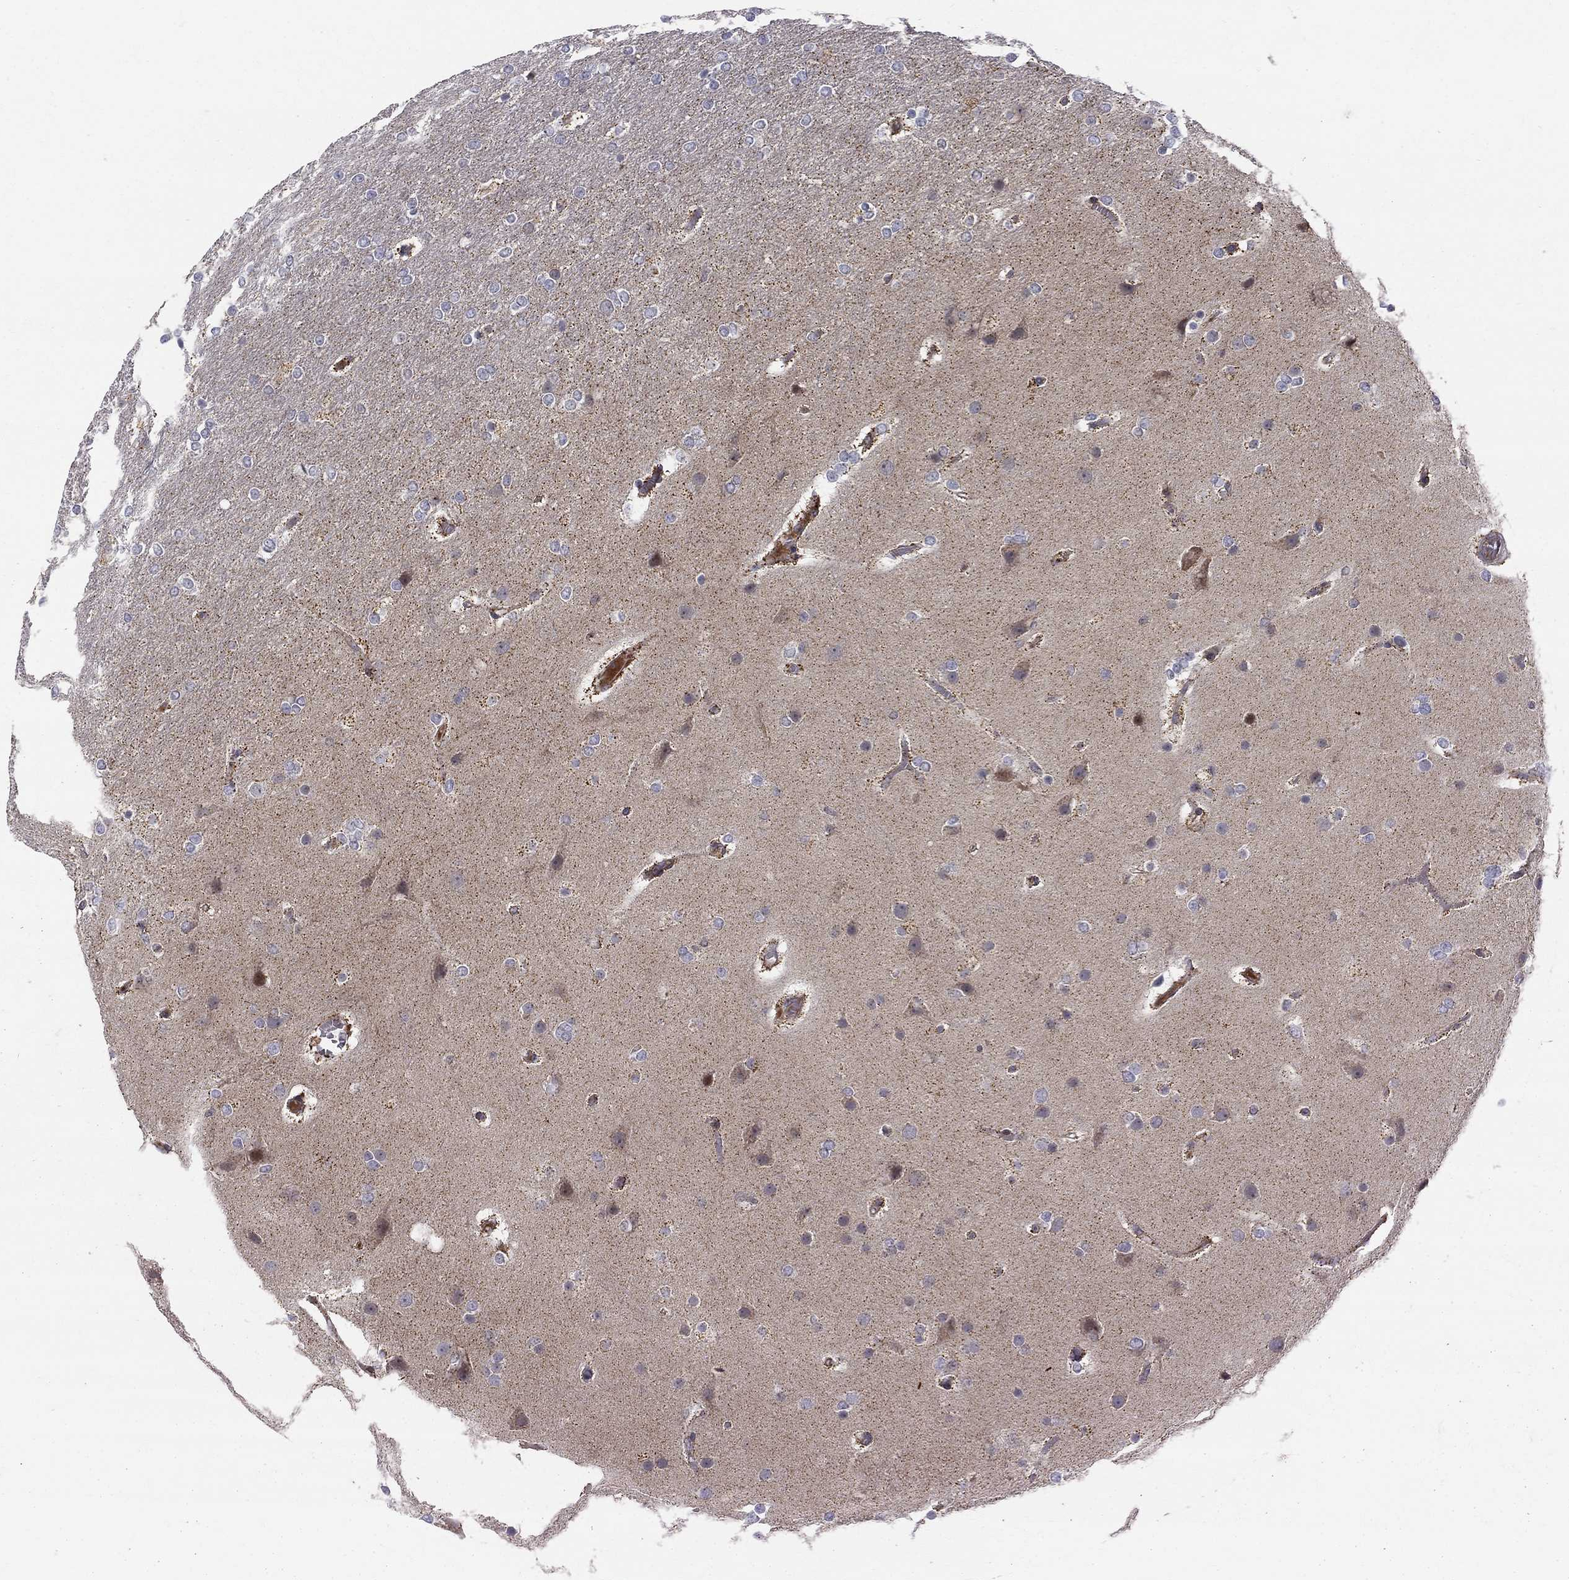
{"staining": {"intensity": "negative", "quantity": "none", "location": "none"}, "tissue": "glioma", "cell_type": "Tumor cells", "image_type": "cancer", "snomed": [{"axis": "morphology", "description": "Glioma, malignant, High grade"}, {"axis": "topography", "description": "Brain"}], "caption": "Immunohistochemistry photomicrograph of glioma stained for a protein (brown), which demonstrates no staining in tumor cells.", "gene": "WDR19", "patient": {"sex": "female", "age": 61}}